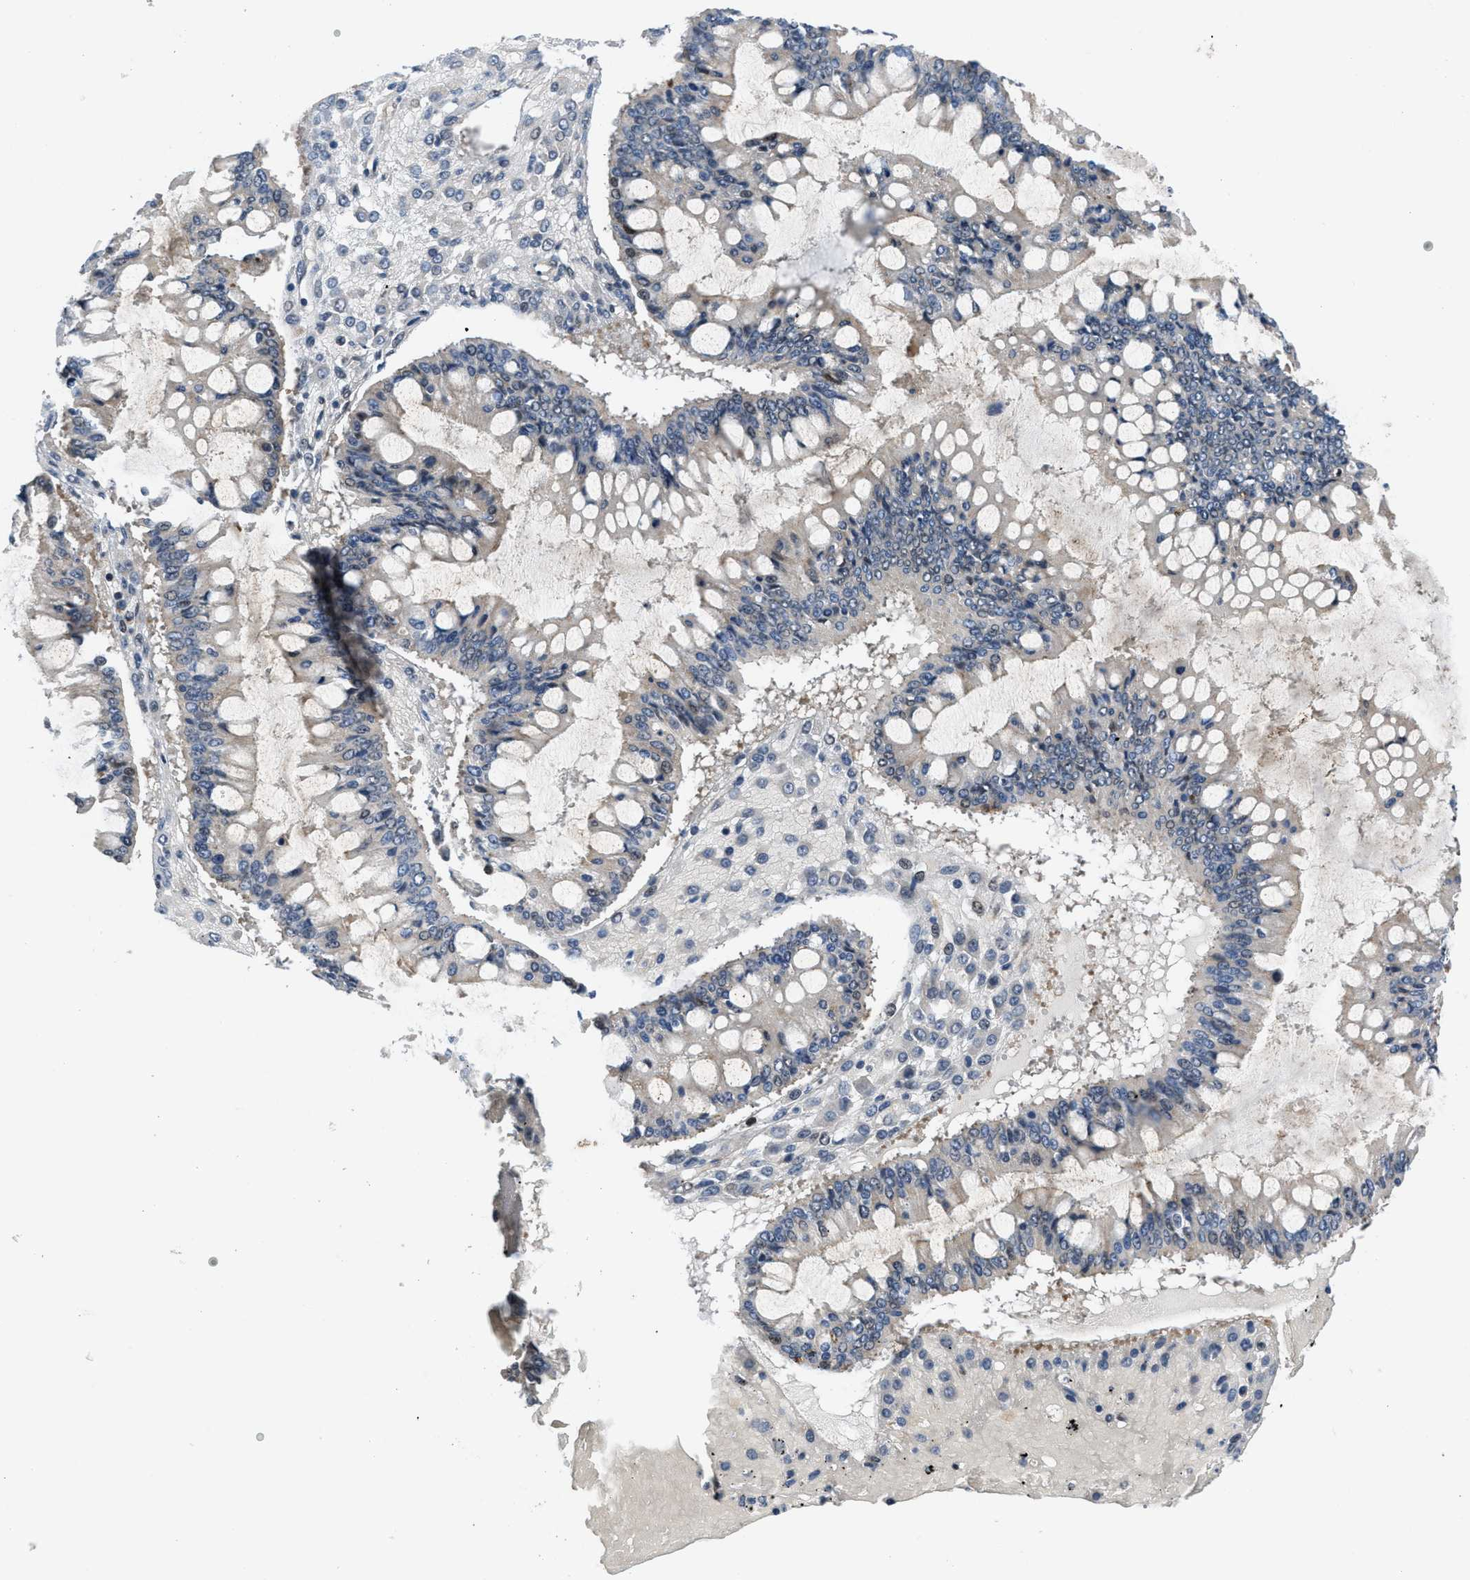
{"staining": {"intensity": "negative", "quantity": "none", "location": "none"}, "tissue": "ovarian cancer", "cell_type": "Tumor cells", "image_type": "cancer", "snomed": [{"axis": "morphology", "description": "Cystadenocarcinoma, mucinous, NOS"}, {"axis": "topography", "description": "Ovary"}], "caption": "Immunohistochemistry (IHC) of ovarian cancer displays no positivity in tumor cells.", "gene": "SETD5", "patient": {"sex": "female", "age": 73}}